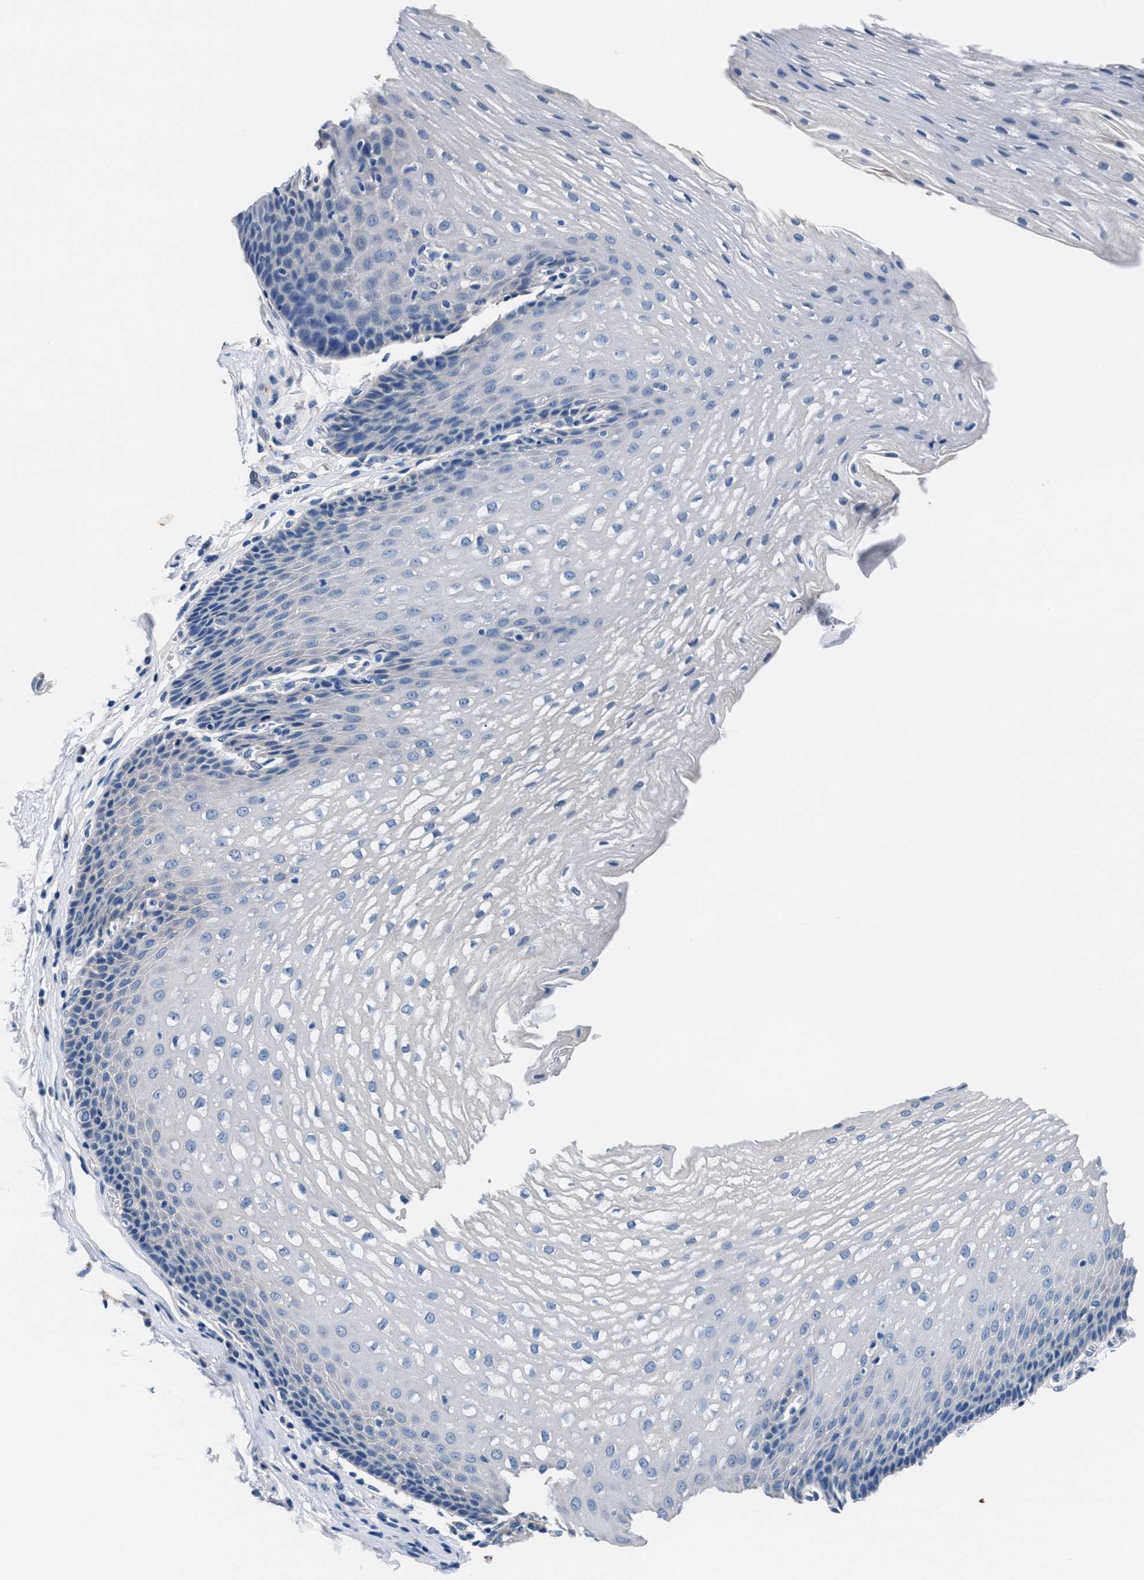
{"staining": {"intensity": "negative", "quantity": "none", "location": "none"}, "tissue": "esophagus", "cell_type": "Squamous epithelial cells", "image_type": "normal", "snomed": [{"axis": "morphology", "description": "Normal tissue, NOS"}, {"axis": "topography", "description": "Esophagus"}], "caption": "Protein analysis of normal esophagus reveals no significant positivity in squamous epithelial cells. Nuclei are stained in blue.", "gene": "GSTM1", "patient": {"sex": "male", "age": 48}}